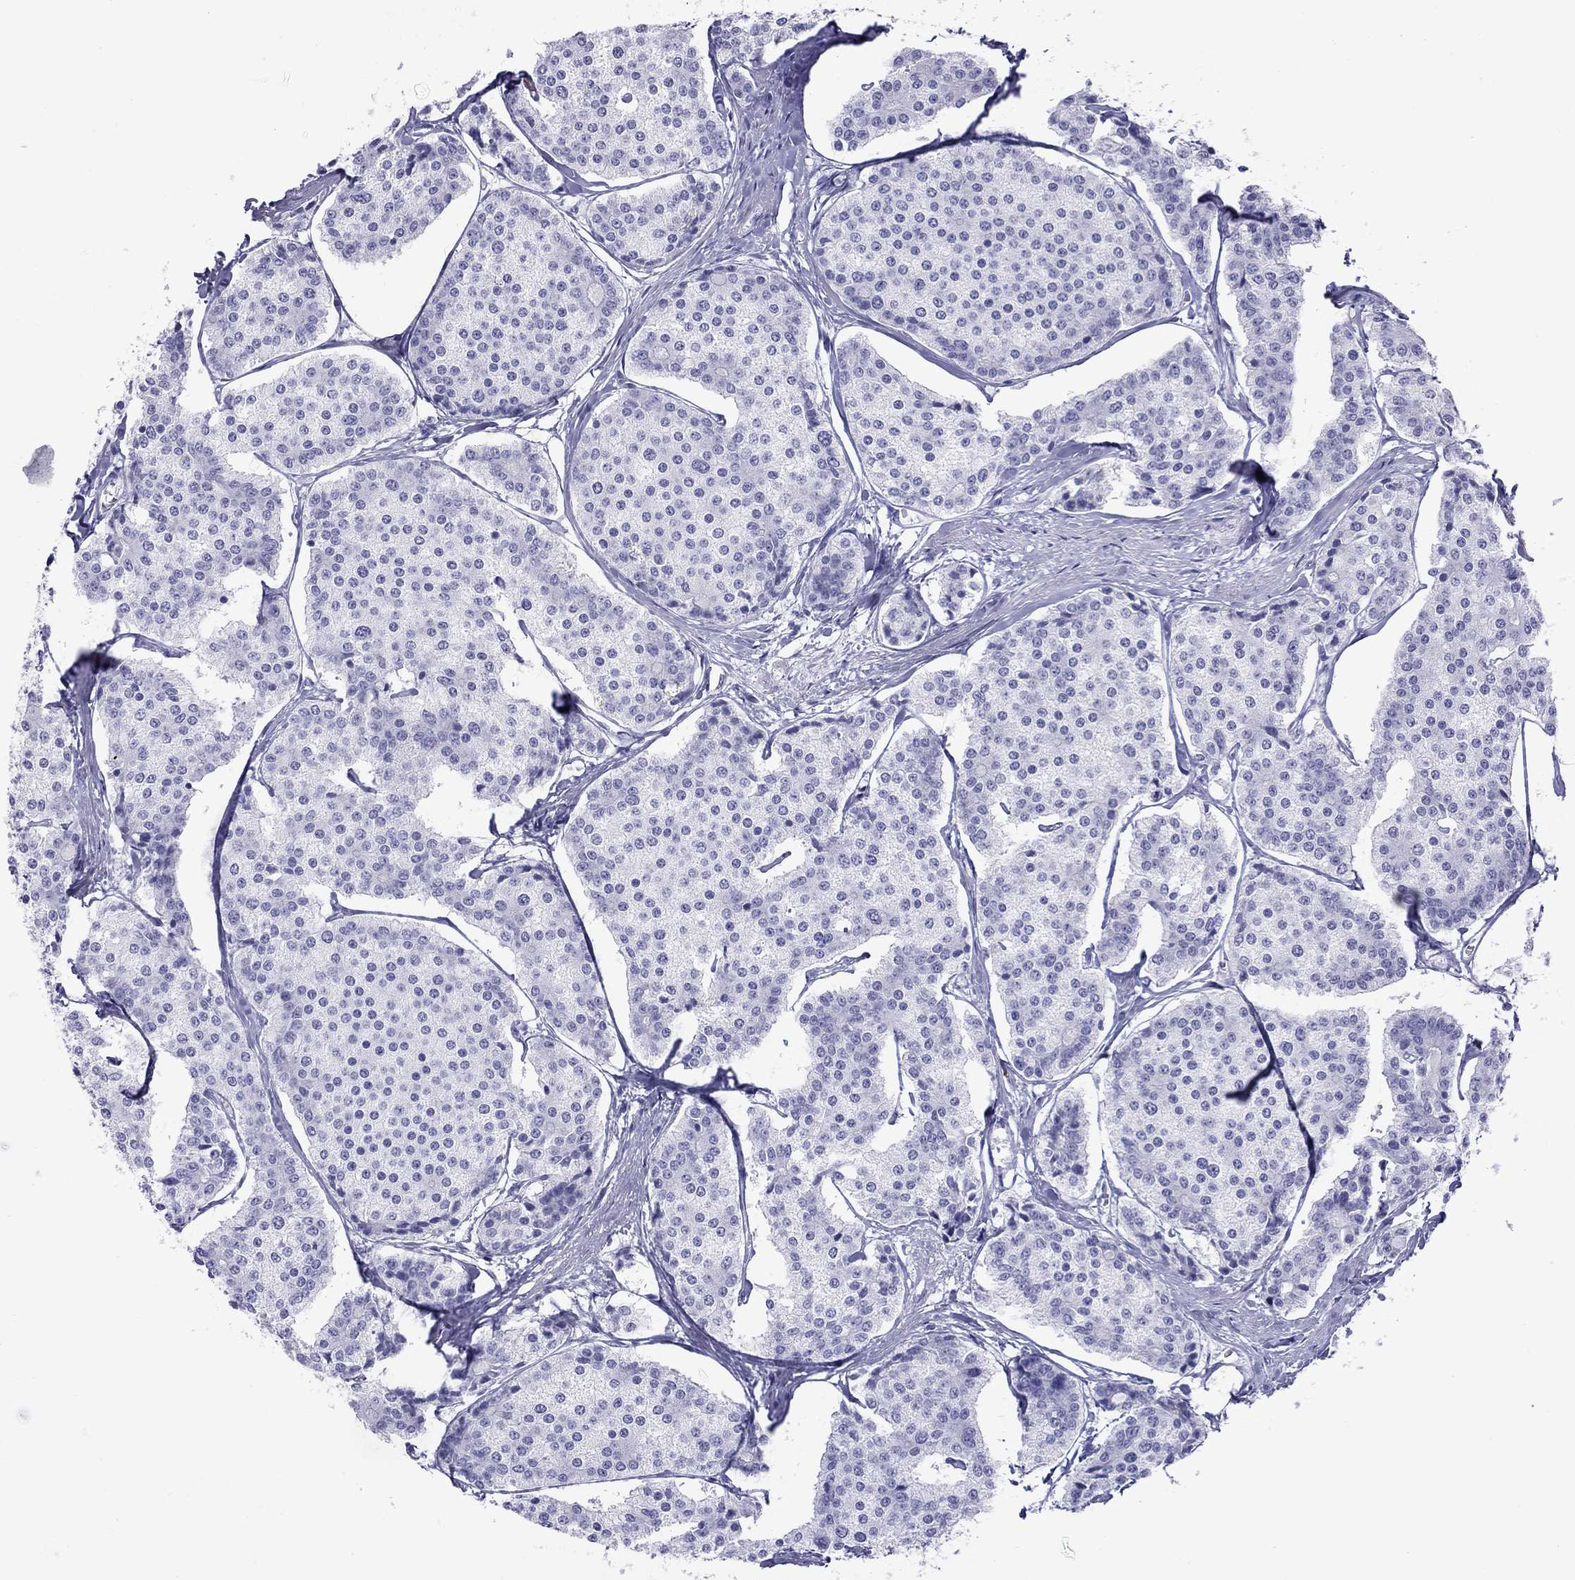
{"staining": {"intensity": "negative", "quantity": "none", "location": "none"}, "tissue": "carcinoid", "cell_type": "Tumor cells", "image_type": "cancer", "snomed": [{"axis": "morphology", "description": "Carcinoid, malignant, NOS"}, {"axis": "topography", "description": "Small intestine"}], "caption": "There is no significant expression in tumor cells of carcinoid.", "gene": "SLAMF1", "patient": {"sex": "female", "age": 65}}